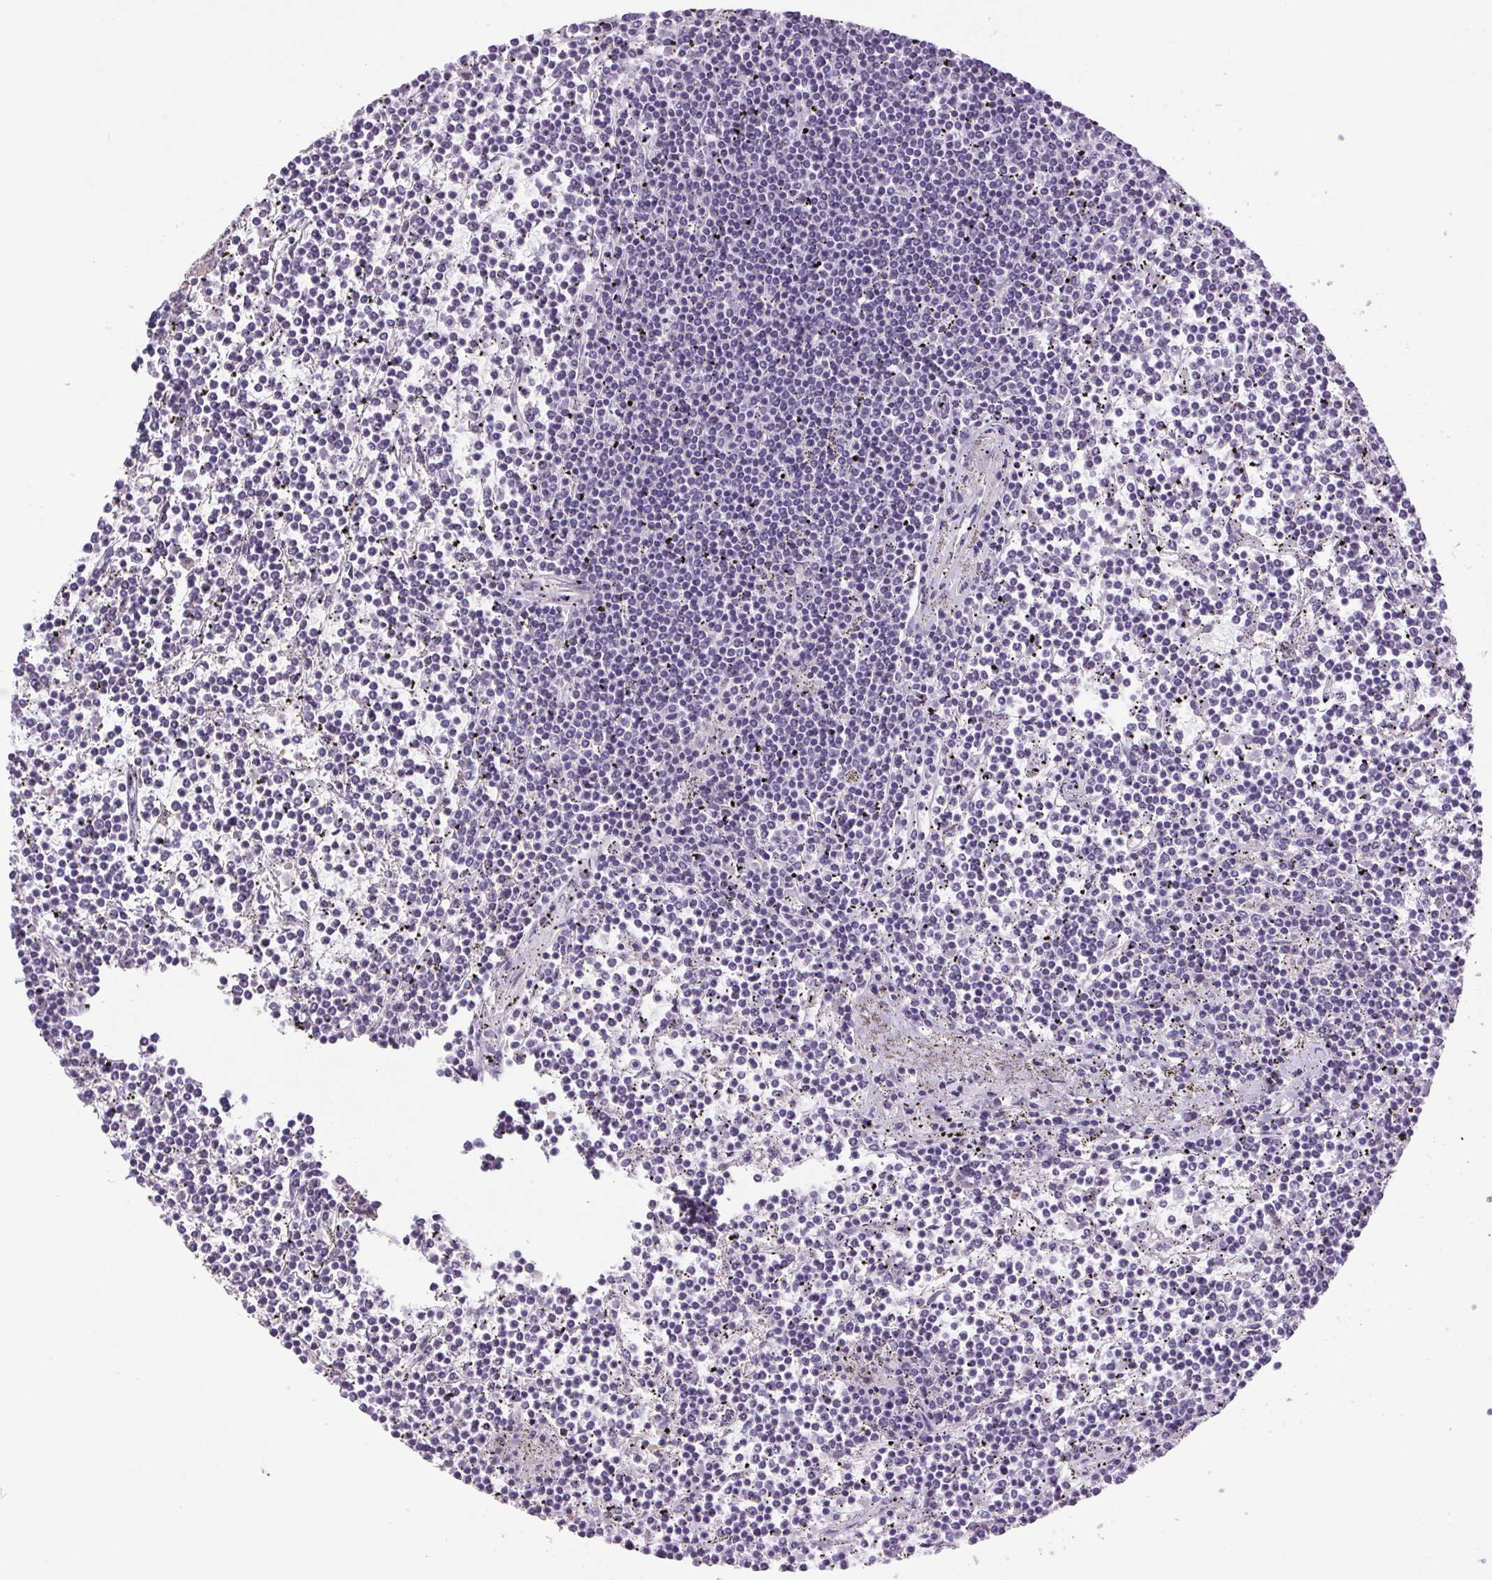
{"staining": {"intensity": "negative", "quantity": "none", "location": "none"}, "tissue": "lymphoma", "cell_type": "Tumor cells", "image_type": "cancer", "snomed": [{"axis": "morphology", "description": "Malignant lymphoma, non-Hodgkin's type, Low grade"}, {"axis": "topography", "description": "Spleen"}], "caption": "Protein analysis of lymphoma demonstrates no significant expression in tumor cells.", "gene": "VWA3B", "patient": {"sex": "female", "age": 19}}